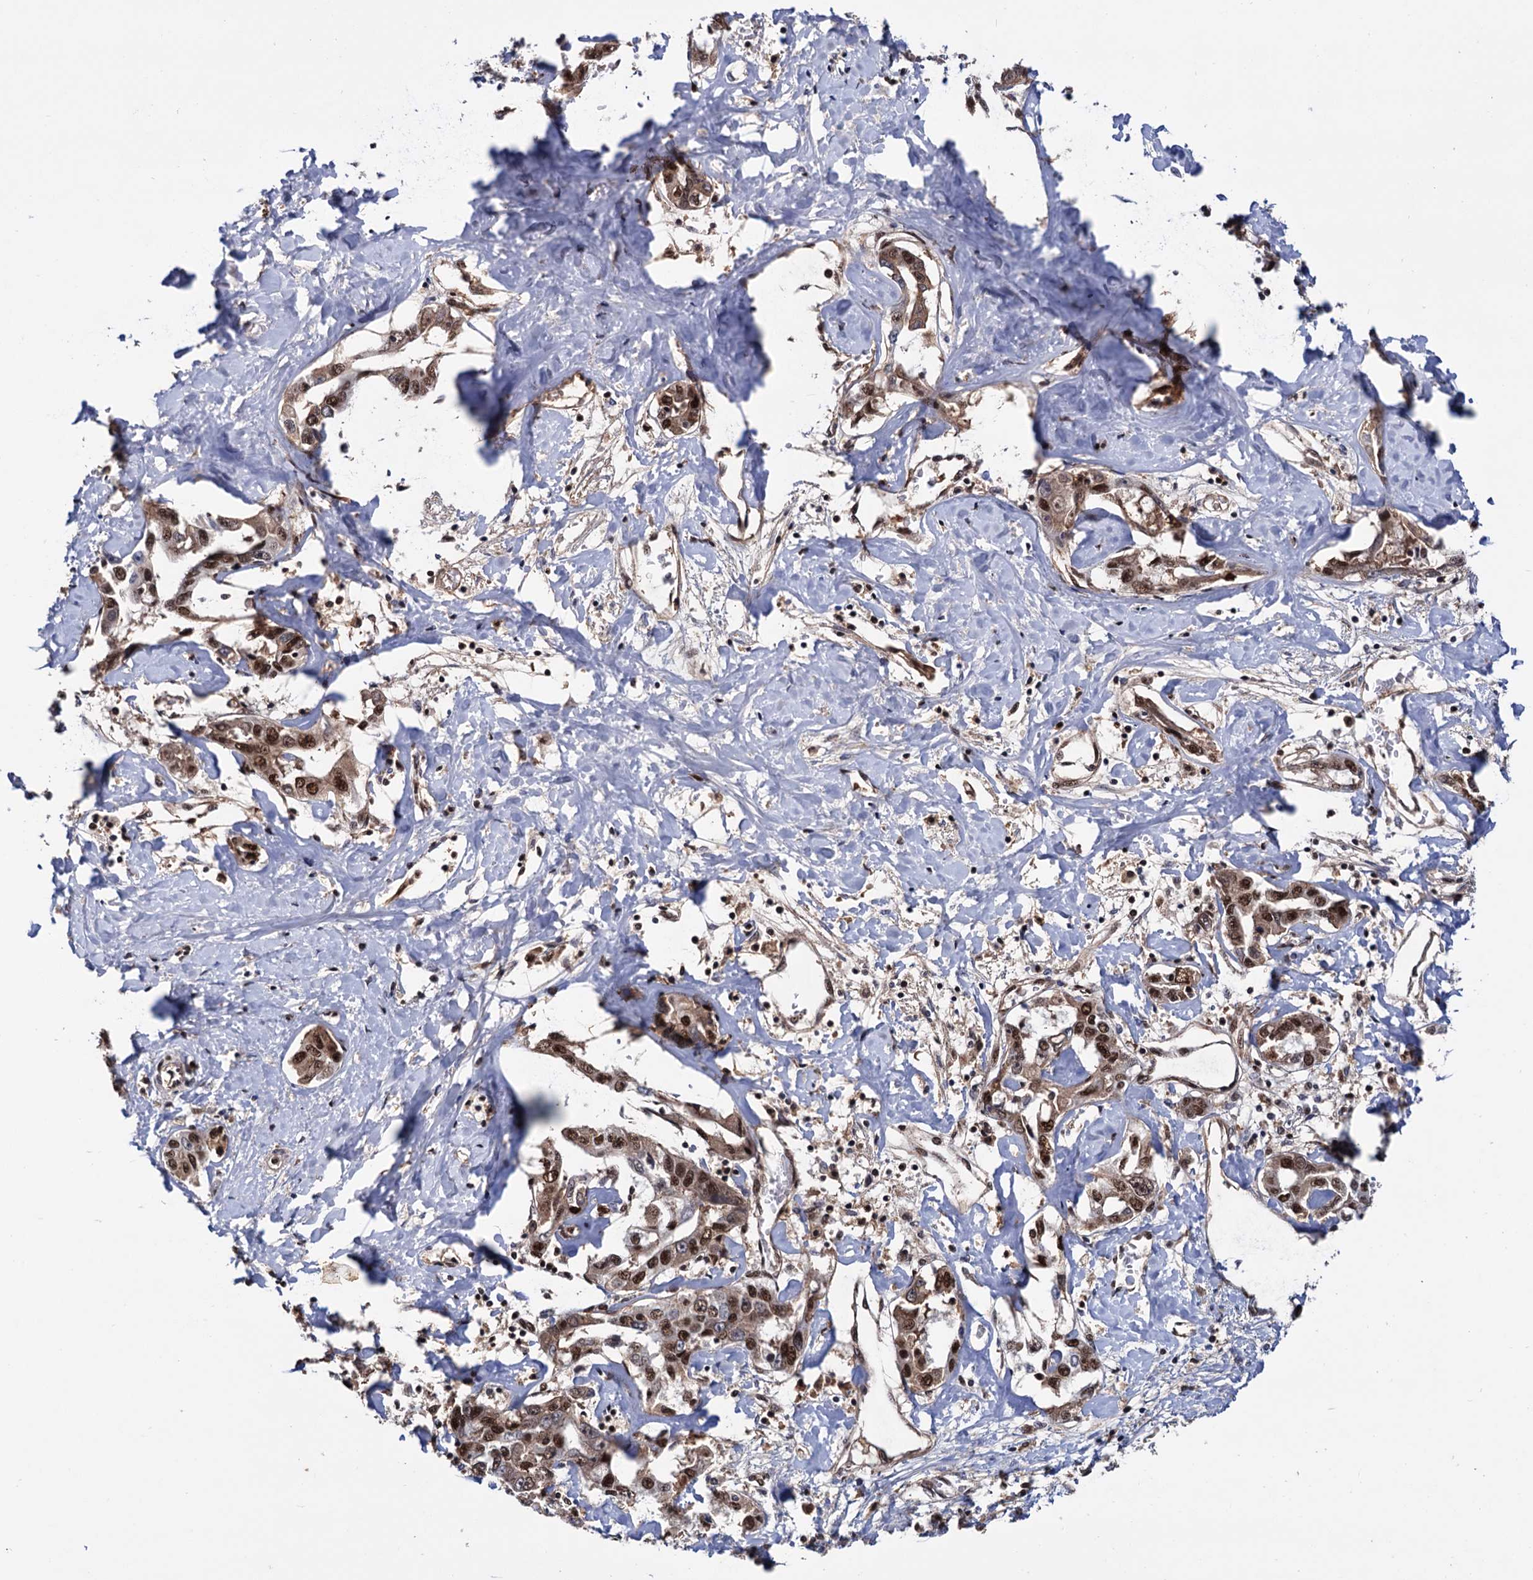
{"staining": {"intensity": "strong", "quantity": ">75%", "location": "nuclear"}, "tissue": "liver cancer", "cell_type": "Tumor cells", "image_type": "cancer", "snomed": [{"axis": "morphology", "description": "Cholangiocarcinoma"}, {"axis": "topography", "description": "Liver"}], "caption": "Immunohistochemical staining of human liver cancer displays high levels of strong nuclear positivity in about >75% of tumor cells.", "gene": "TBC1D12", "patient": {"sex": "male", "age": 59}}